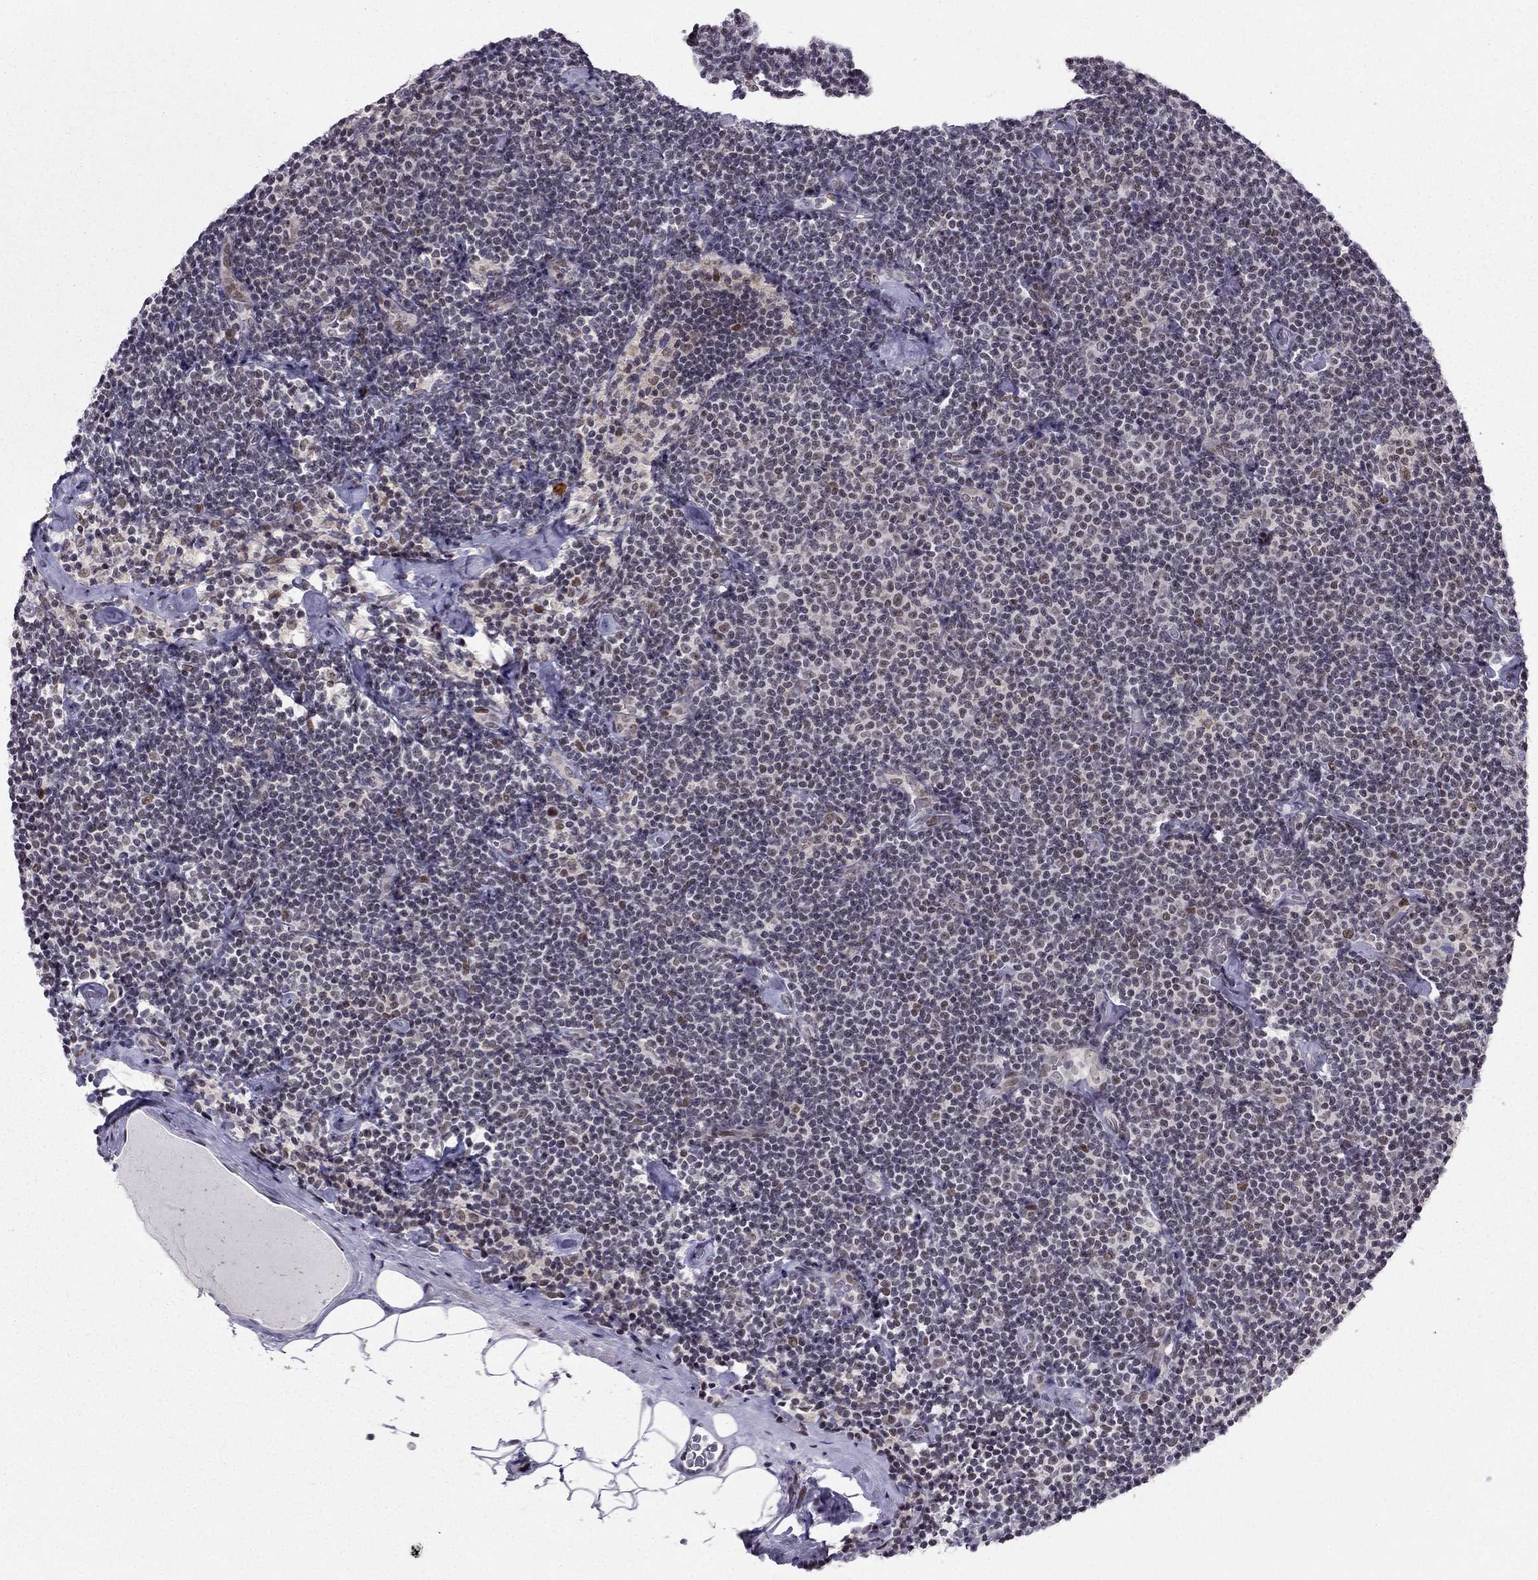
{"staining": {"intensity": "negative", "quantity": "none", "location": "none"}, "tissue": "lymphoma", "cell_type": "Tumor cells", "image_type": "cancer", "snomed": [{"axis": "morphology", "description": "Malignant lymphoma, non-Hodgkin's type, Low grade"}, {"axis": "topography", "description": "Lymph node"}], "caption": "The histopathology image exhibits no staining of tumor cells in low-grade malignant lymphoma, non-Hodgkin's type. (Stains: DAB IHC with hematoxylin counter stain, Microscopy: brightfield microscopy at high magnification).", "gene": "RPRD2", "patient": {"sex": "male", "age": 81}}